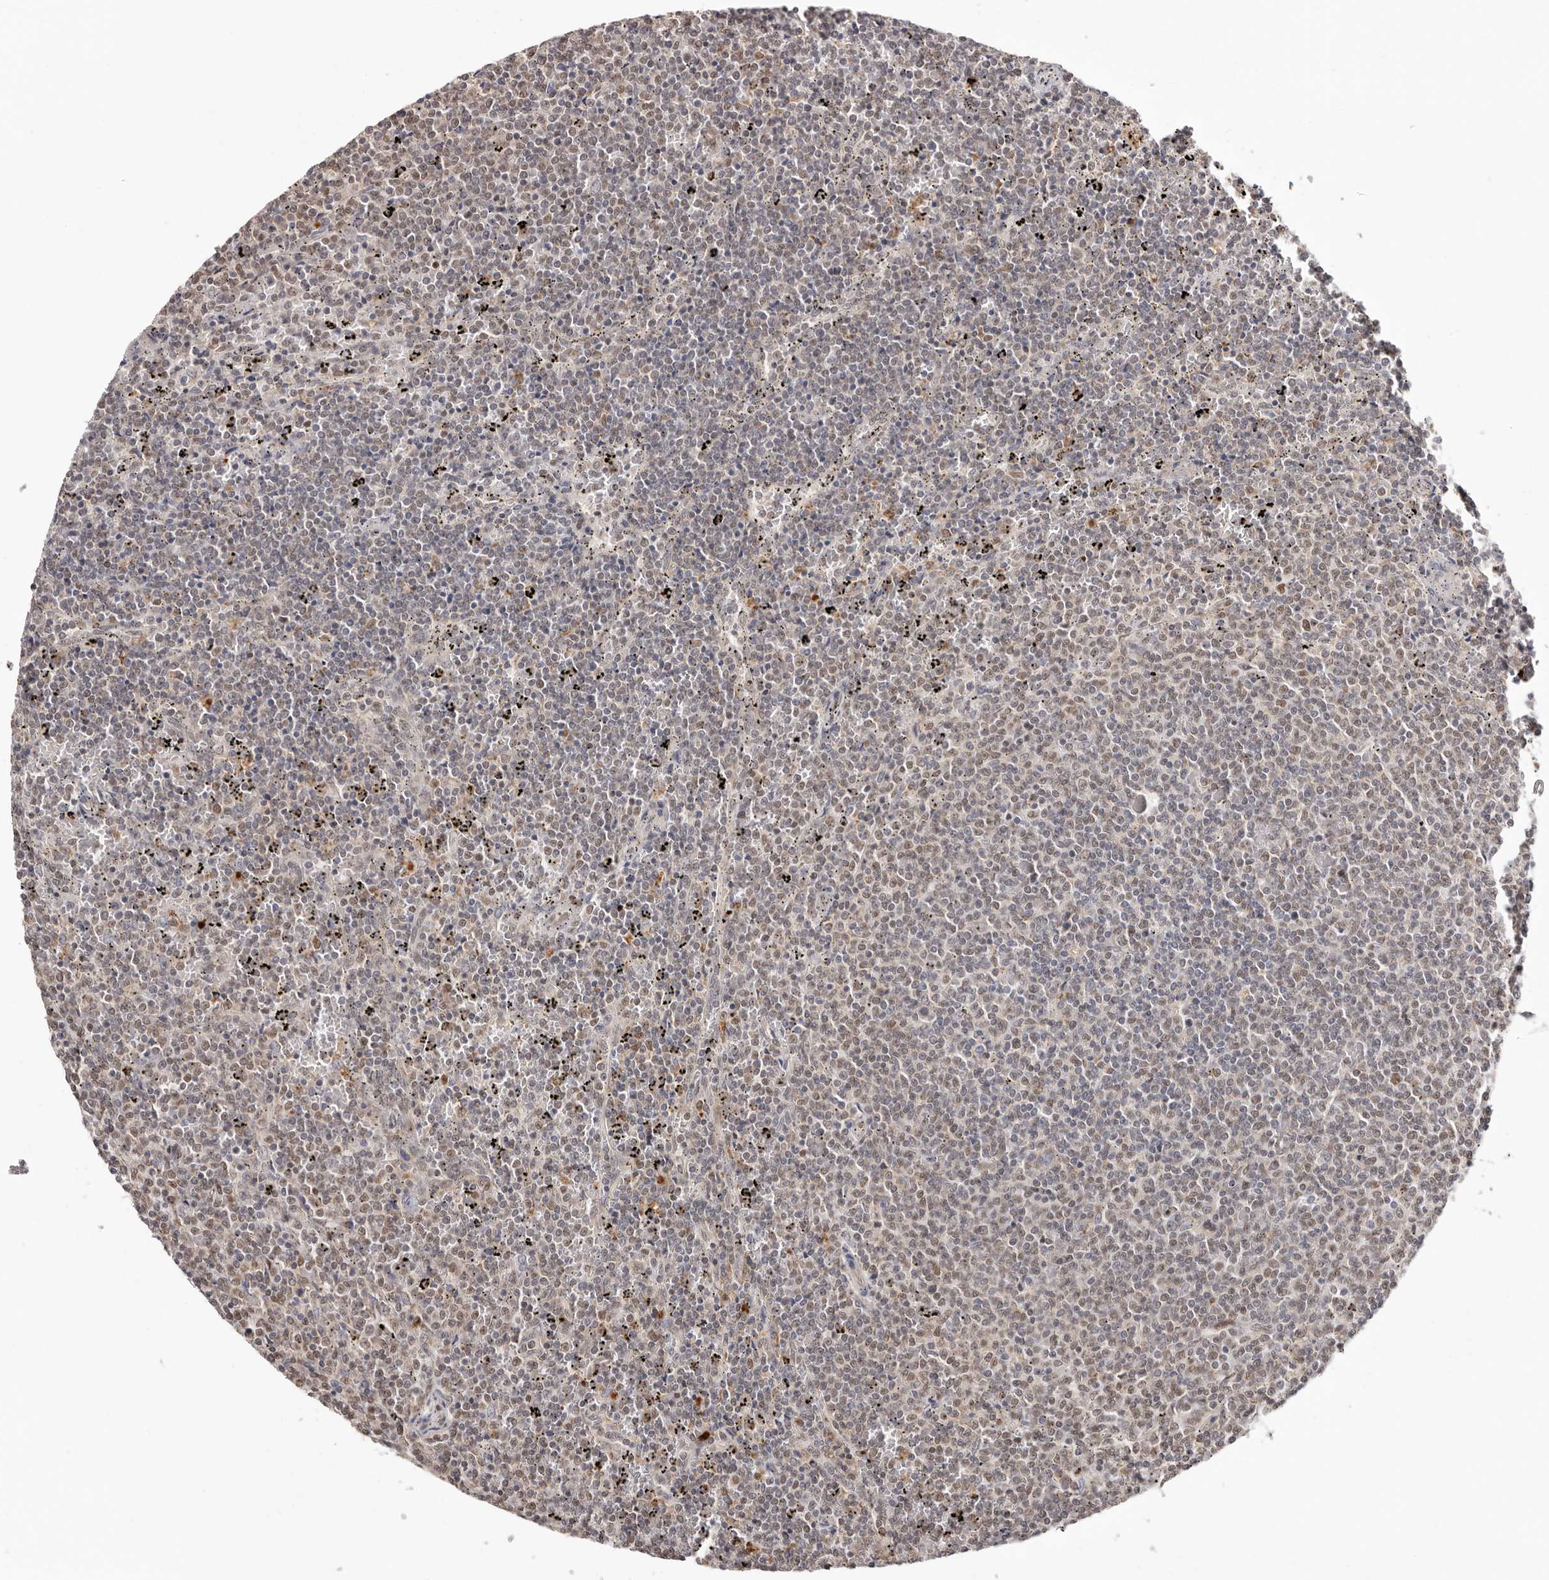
{"staining": {"intensity": "weak", "quantity": "<25%", "location": "nuclear"}, "tissue": "lymphoma", "cell_type": "Tumor cells", "image_type": "cancer", "snomed": [{"axis": "morphology", "description": "Malignant lymphoma, non-Hodgkin's type, Low grade"}, {"axis": "topography", "description": "Spleen"}], "caption": "This is an immunohistochemistry photomicrograph of human lymphoma. There is no staining in tumor cells.", "gene": "SMAD7", "patient": {"sex": "female", "age": 50}}